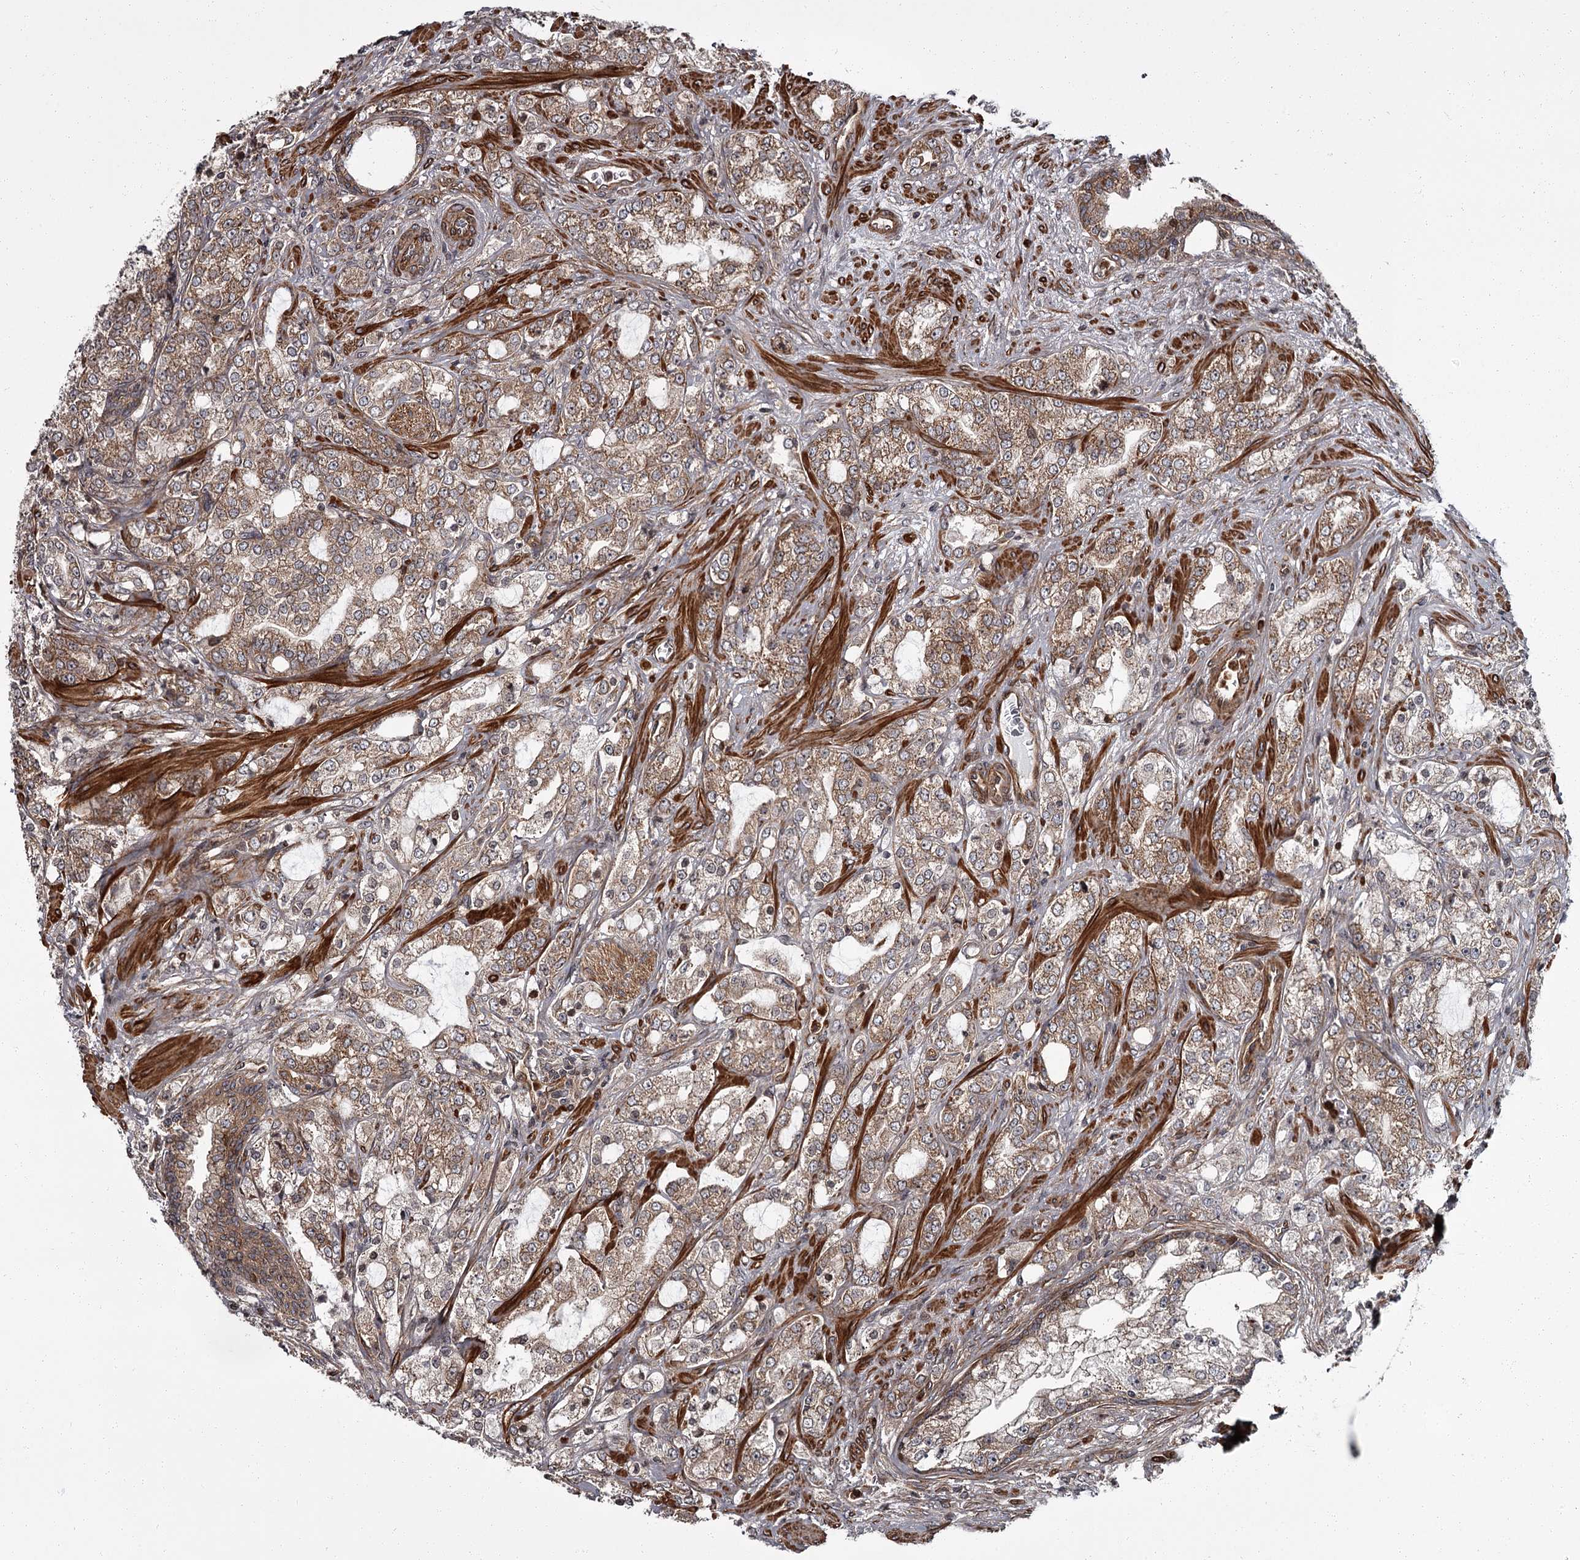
{"staining": {"intensity": "moderate", "quantity": "25%-75%", "location": "cytoplasmic/membranous"}, "tissue": "prostate cancer", "cell_type": "Tumor cells", "image_type": "cancer", "snomed": [{"axis": "morphology", "description": "Adenocarcinoma, High grade"}, {"axis": "topography", "description": "Prostate"}], "caption": "This is an image of immunohistochemistry (IHC) staining of prostate cancer, which shows moderate expression in the cytoplasmic/membranous of tumor cells.", "gene": "THAP9", "patient": {"sex": "male", "age": 64}}